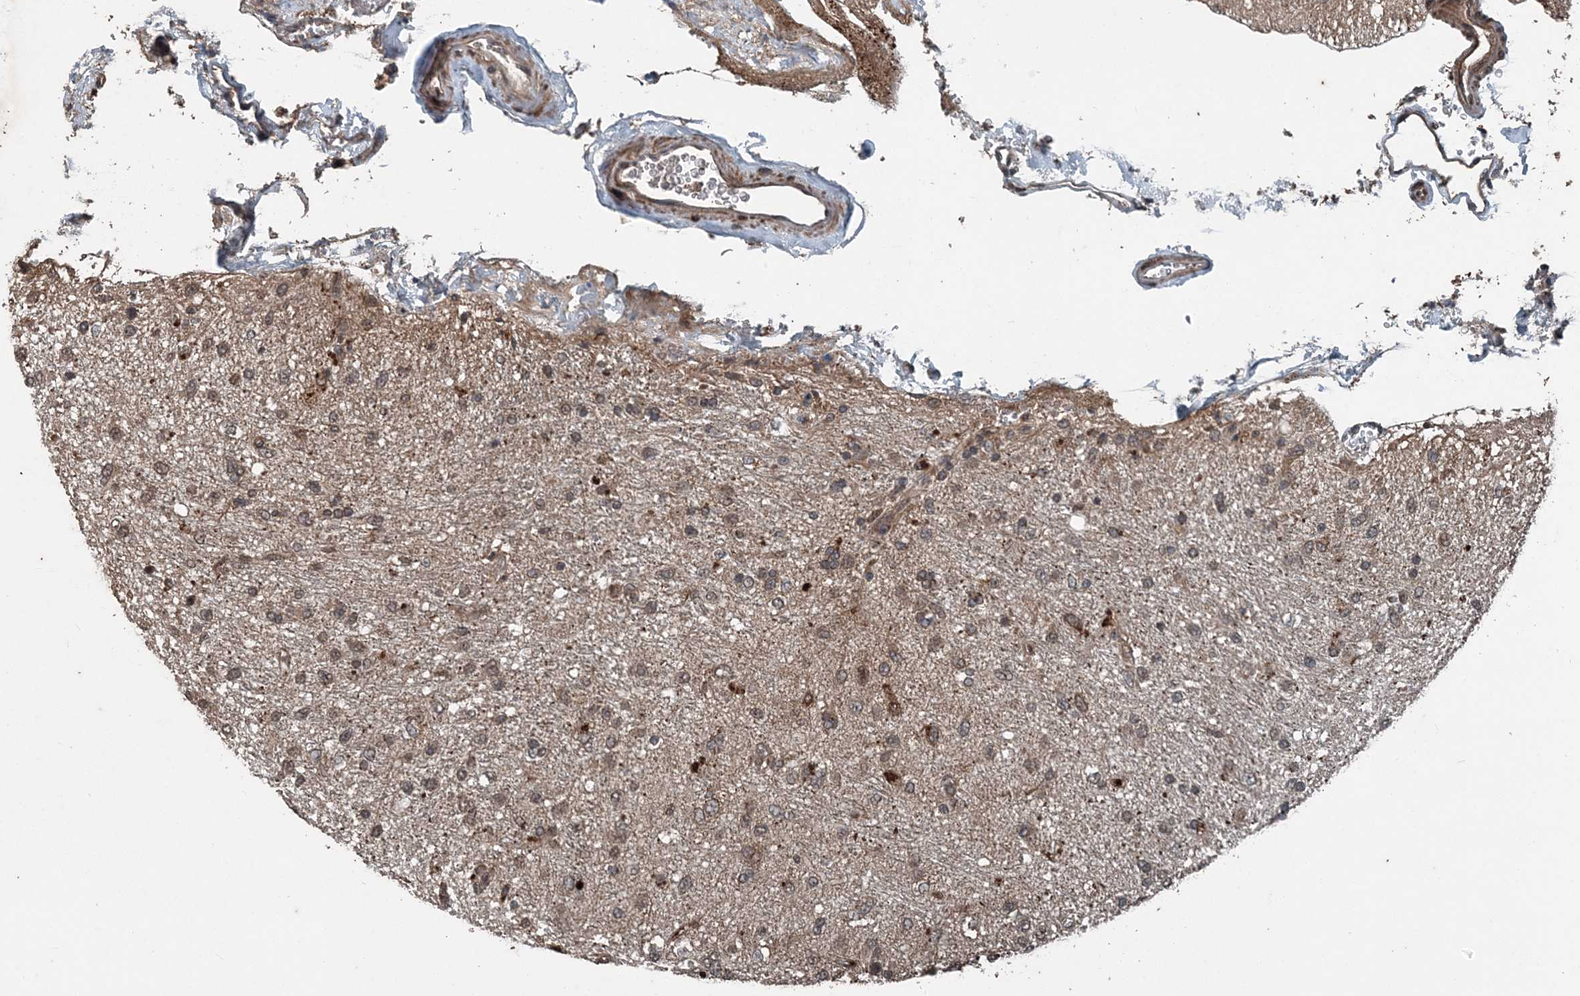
{"staining": {"intensity": "weak", "quantity": "25%-75%", "location": "cytoplasmic/membranous"}, "tissue": "glioma", "cell_type": "Tumor cells", "image_type": "cancer", "snomed": [{"axis": "morphology", "description": "Glioma, malignant, Low grade"}, {"axis": "topography", "description": "Brain"}], "caption": "Glioma stained with immunohistochemistry (IHC) demonstrates weak cytoplasmic/membranous positivity in approximately 25%-75% of tumor cells.", "gene": "CFL1", "patient": {"sex": "male", "age": 77}}